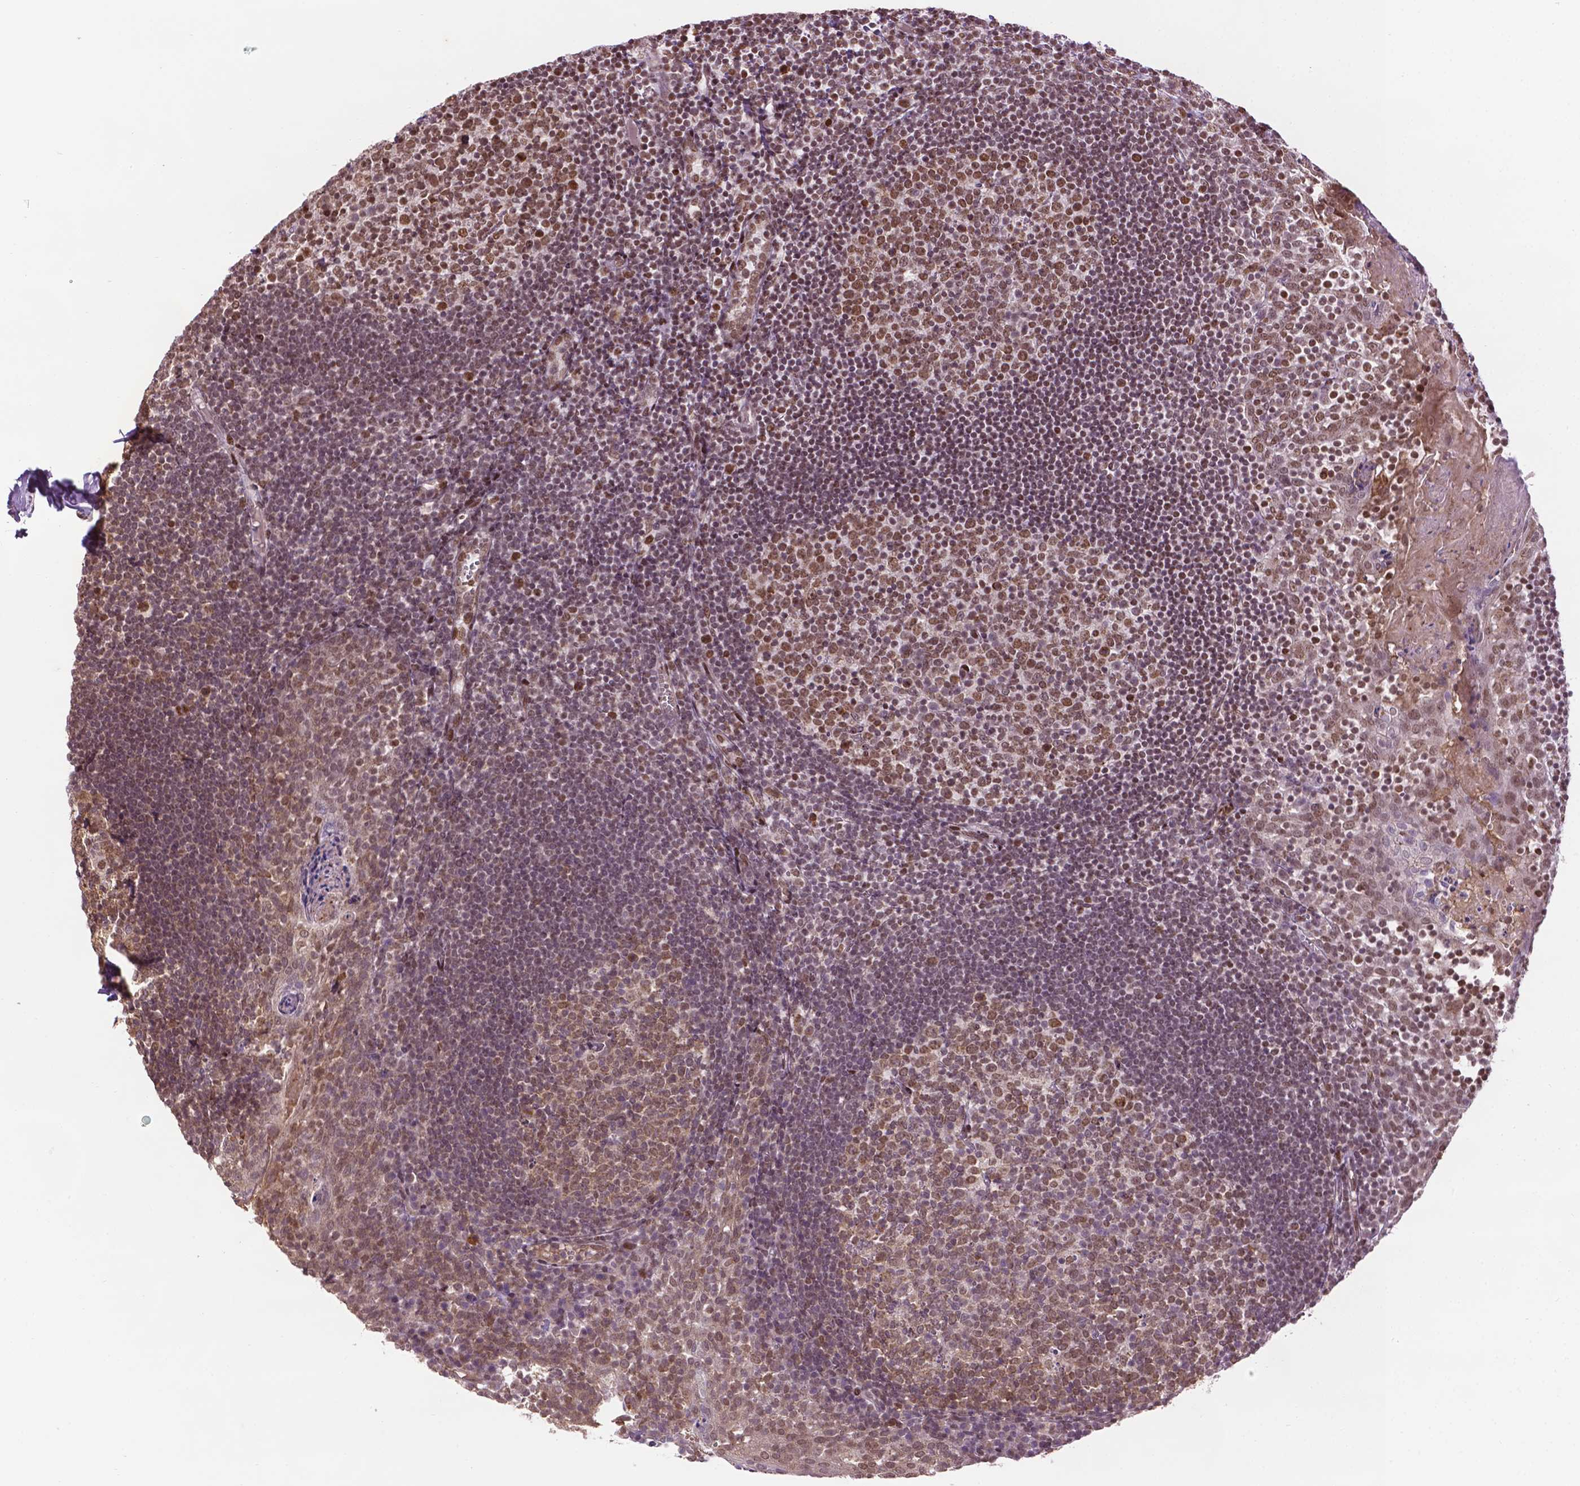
{"staining": {"intensity": "moderate", "quantity": "25%-75%", "location": "nuclear"}, "tissue": "lymph node", "cell_type": "Germinal center cells", "image_type": "normal", "snomed": [{"axis": "morphology", "description": "Normal tissue, NOS"}, {"axis": "topography", "description": "Lymph node"}], "caption": "DAB (3,3'-diaminobenzidine) immunohistochemical staining of unremarkable human lymph node displays moderate nuclear protein expression in about 25%-75% of germinal center cells. The staining was performed using DAB (3,3'-diaminobenzidine) to visualize the protein expression in brown, while the nuclei were stained in blue with hematoxylin (Magnification: 20x).", "gene": "ZNF41", "patient": {"sex": "female", "age": 21}}